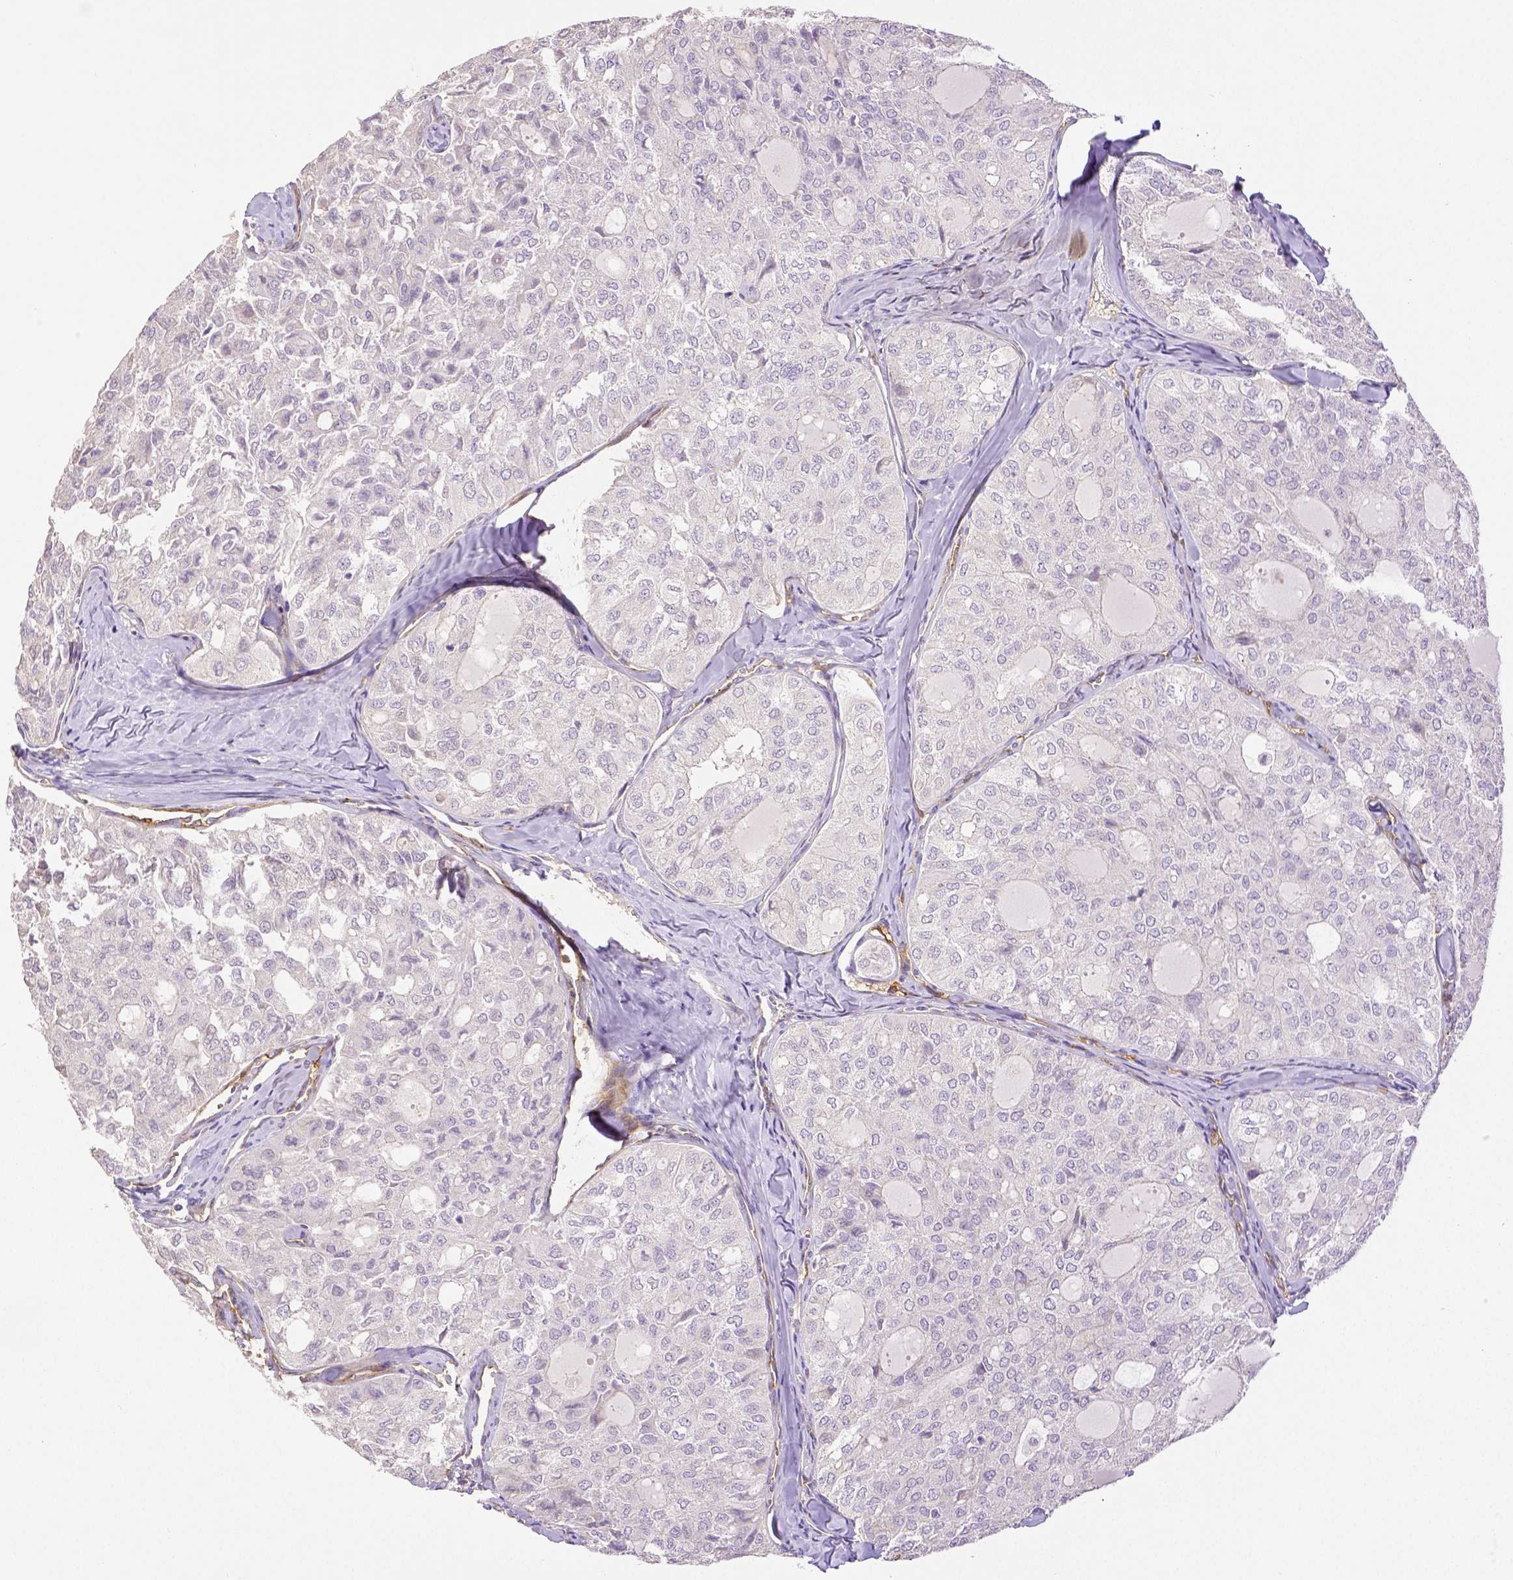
{"staining": {"intensity": "negative", "quantity": "none", "location": "none"}, "tissue": "thyroid cancer", "cell_type": "Tumor cells", "image_type": "cancer", "snomed": [{"axis": "morphology", "description": "Follicular adenoma carcinoma, NOS"}, {"axis": "topography", "description": "Thyroid gland"}], "caption": "Immunohistochemistry histopathology image of follicular adenoma carcinoma (thyroid) stained for a protein (brown), which shows no expression in tumor cells. The staining is performed using DAB brown chromogen with nuclei counter-stained in using hematoxylin.", "gene": "THY1", "patient": {"sex": "male", "age": 75}}